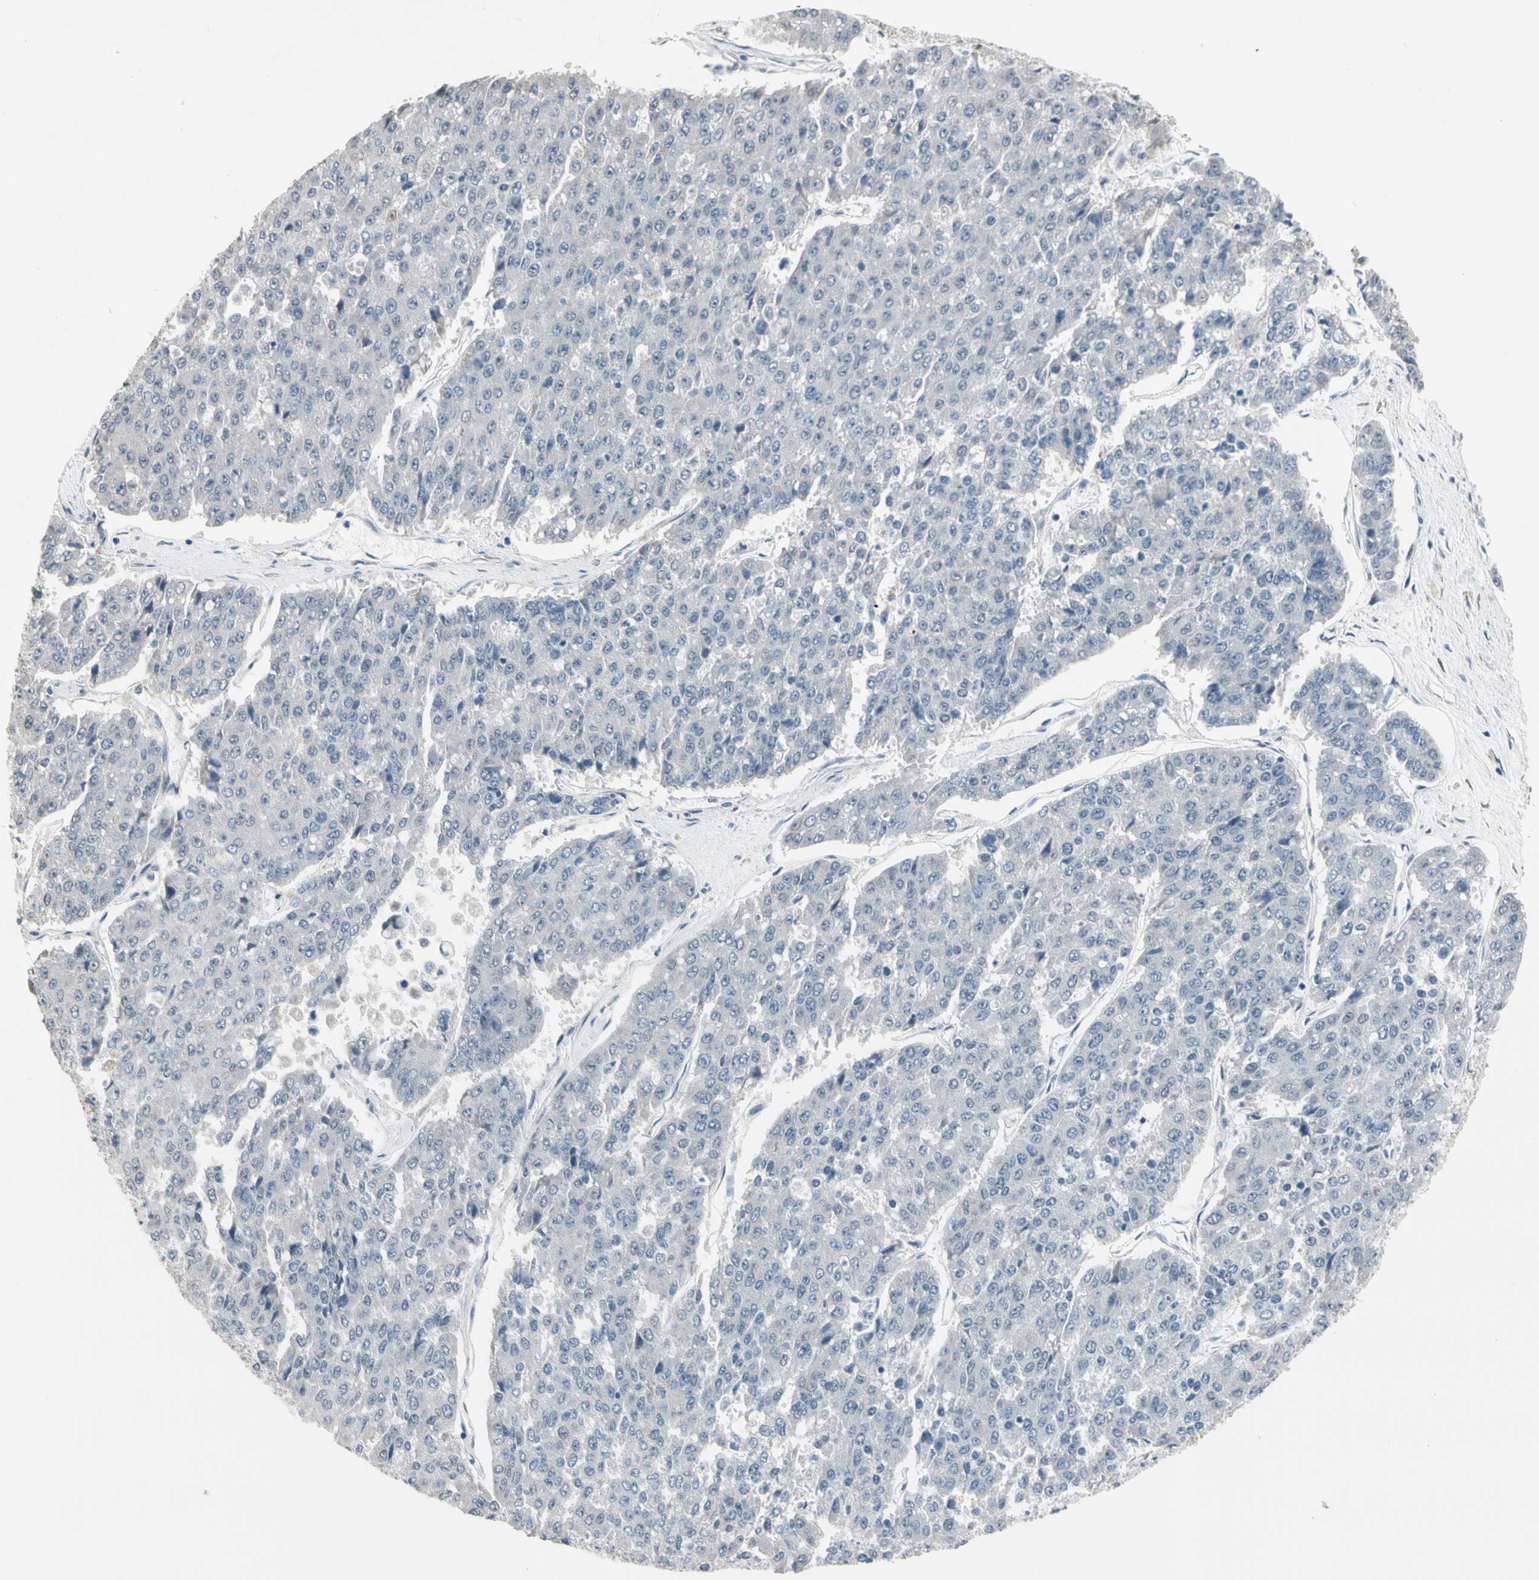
{"staining": {"intensity": "negative", "quantity": "none", "location": "none"}, "tissue": "pancreatic cancer", "cell_type": "Tumor cells", "image_type": "cancer", "snomed": [{"axis": "morphology", "description": "Adenocarcinoma, NOS"}, {"axis": "topography", "description": "Pancreas"}], "caption": "This is an IHC image of human pancreatic adenocarcinoma. There is no staining in tumor cells.", "gene": "SV2A", "patient": {"sex": "male", "age": 50}}